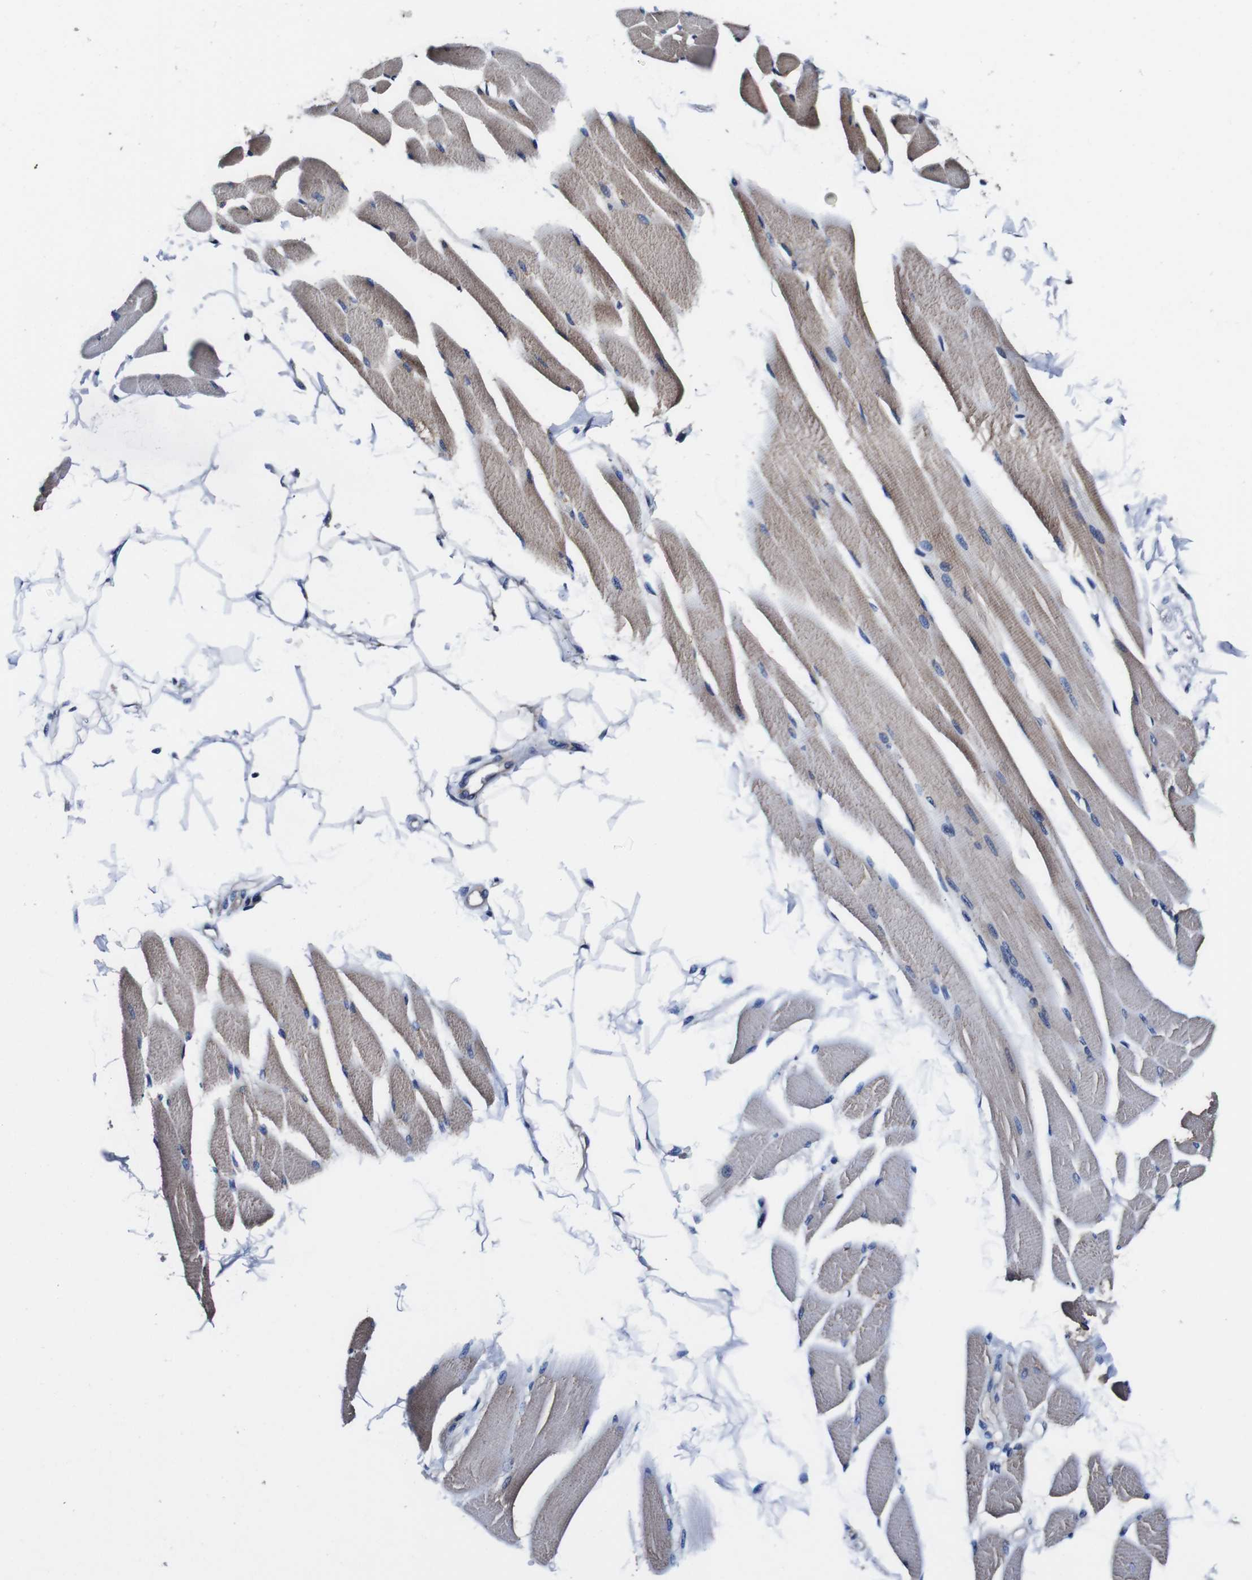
{"staining": {"intensity": "moderate", "quantity": ">75%", "location": "cytoplasmic/membranous"}, "tissue": "skeletal muscle", "cell_type": "Myocytes", "image_type": "normal", "snomed": [{"axis": "morphology", "description": "Normal tissue, NOS"}, {"axis": "topography", "description": "Skeletal muscle"}, {"axis": "topography", "description": "Oral tissue"}, {"axis": "topography", "description": "Peripheral nerve tissue"}], "caption": "The immunohistochemical stain shows moderate cytoplasmic/membranous expression in myocytes of unremarkable skeletal muscle.", "gene": "PDCD6IP", "patient": {"sex": "female", "age": 84}}